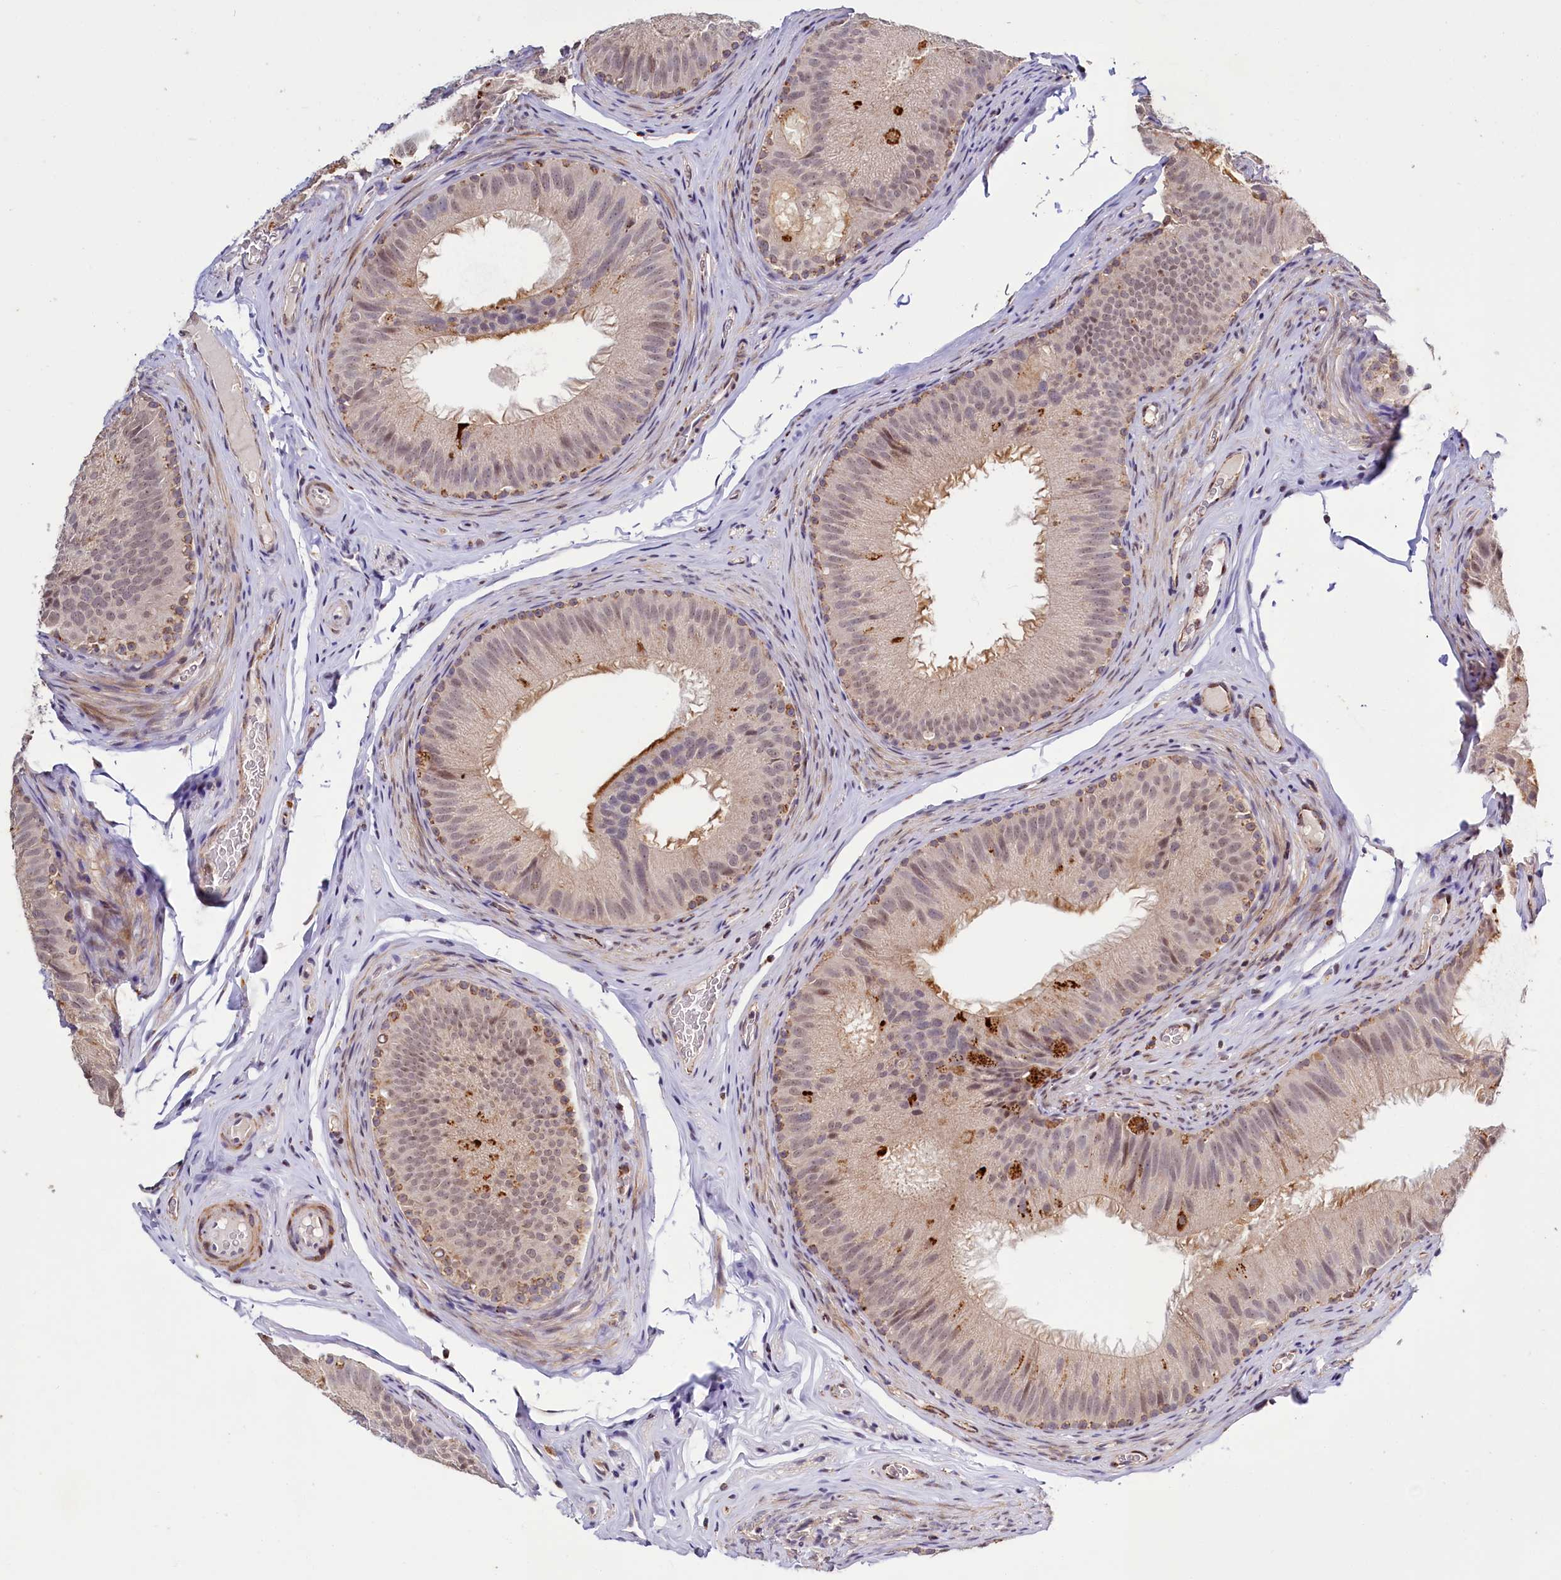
{"staining": {"intensity": "strong", "quantity": "<25%", "location": "cytoplasmic/membranous"}, "tissue": "epididymis", "cell_type": "Glandular cells", "image_type": "normal", "snomed": [{"axis": "morphology", "description": "Normal tissue, NOS"}, {"axis": "topography", "description": "Epididymis"}], "caption": "Immunohistochemistry (DAB (3,3'-diaminobenzidine)) staining of normal human epididymis exhibits strong cytoplasmic/membranous protein positivity in approximately <25% of glandular cells.", "gene": "DYNC2H1", "patient": {"sex": "male", "age": 34}}